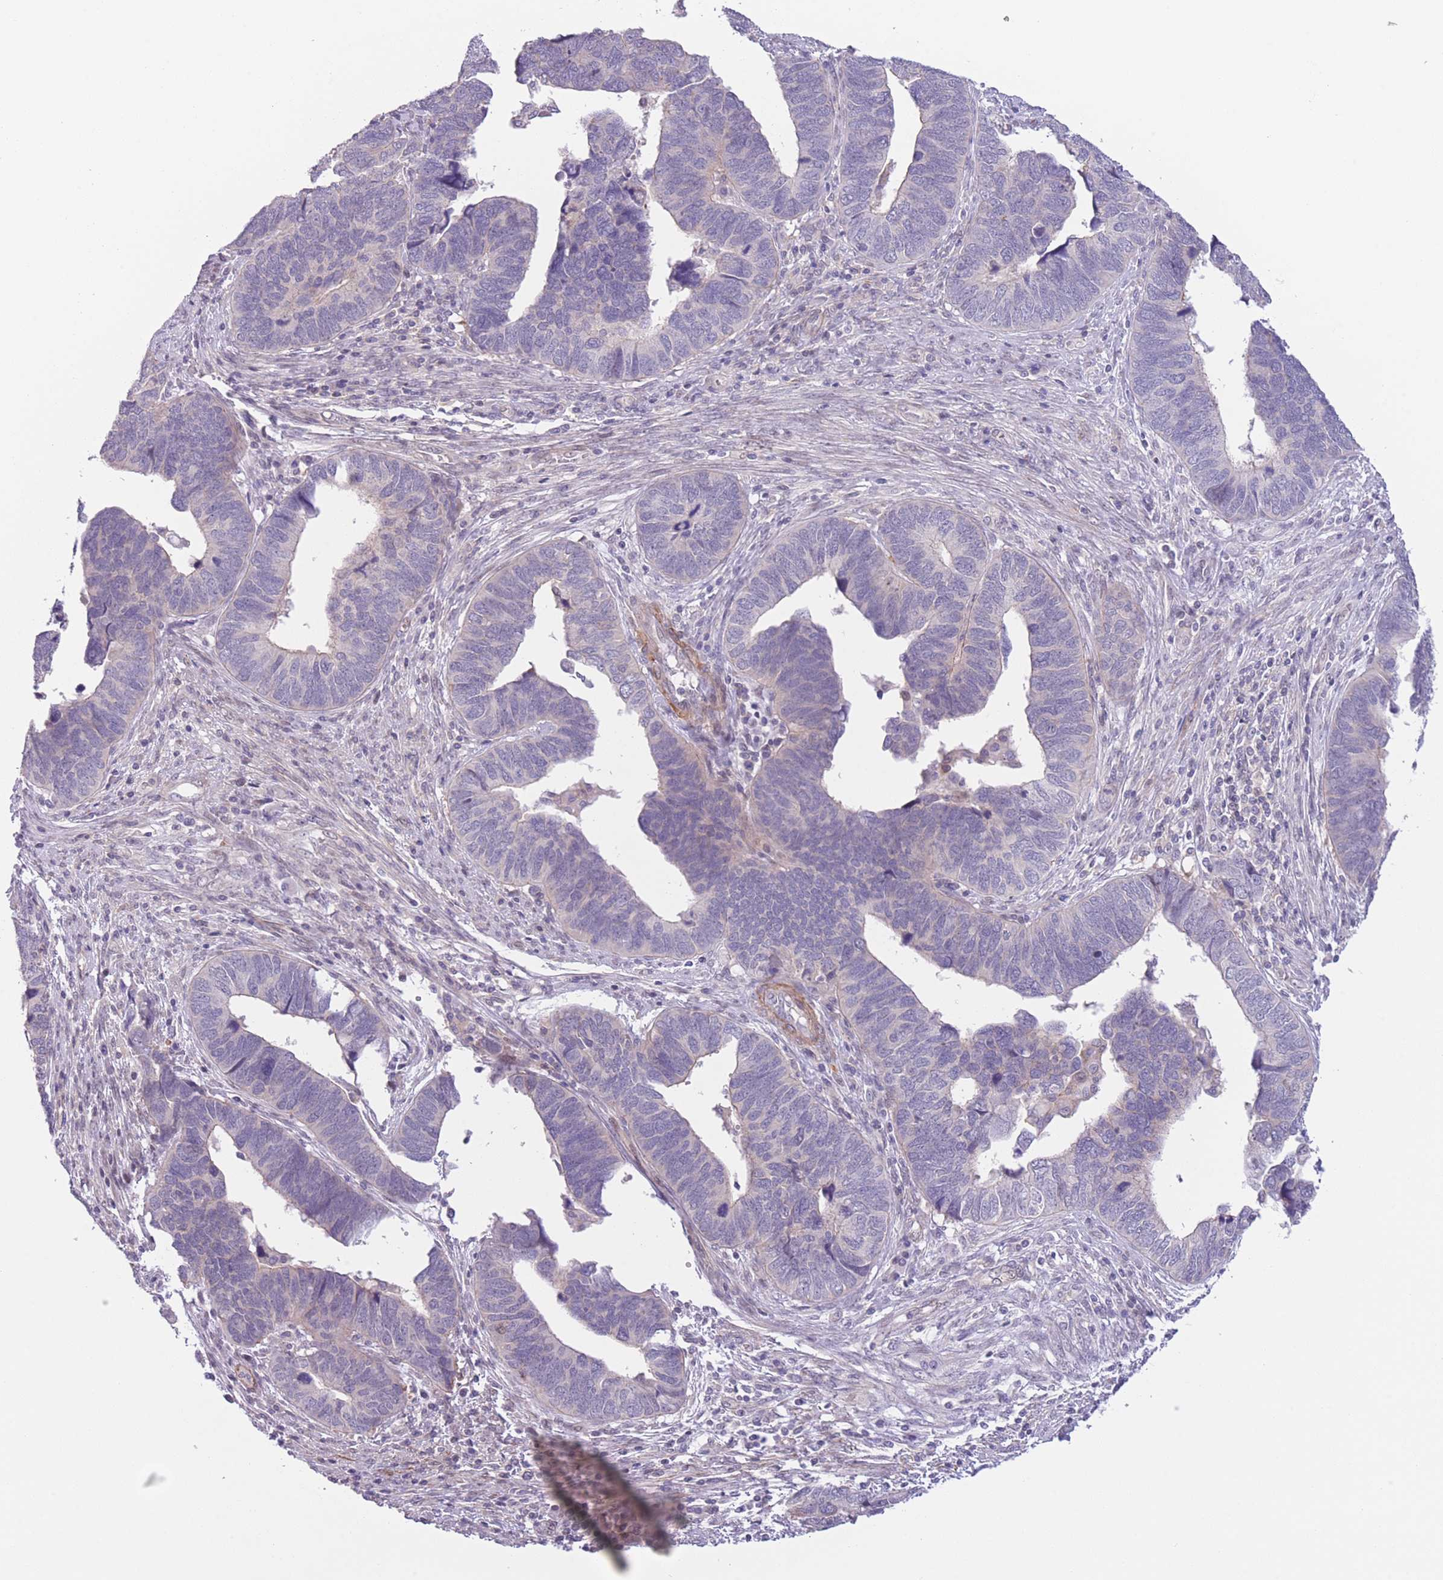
{"staining": {"intensity": "negative", "quantity": "none", "location": "none"}, "tissue": "endometrial cancer", "cell_type": "Tumor cells", "image_type": "cancer", "snomed": [{"axis": "morphology", "description": "Adenocarcinoma, NOS"}, {"axis": "topography", "description": "Endometrium"}], "caption": "Tumor cells are negative for brown protein staining in endometrial cancer.", "gene": "C9orf152", "patient": {"sex": "female", "age": 79}}